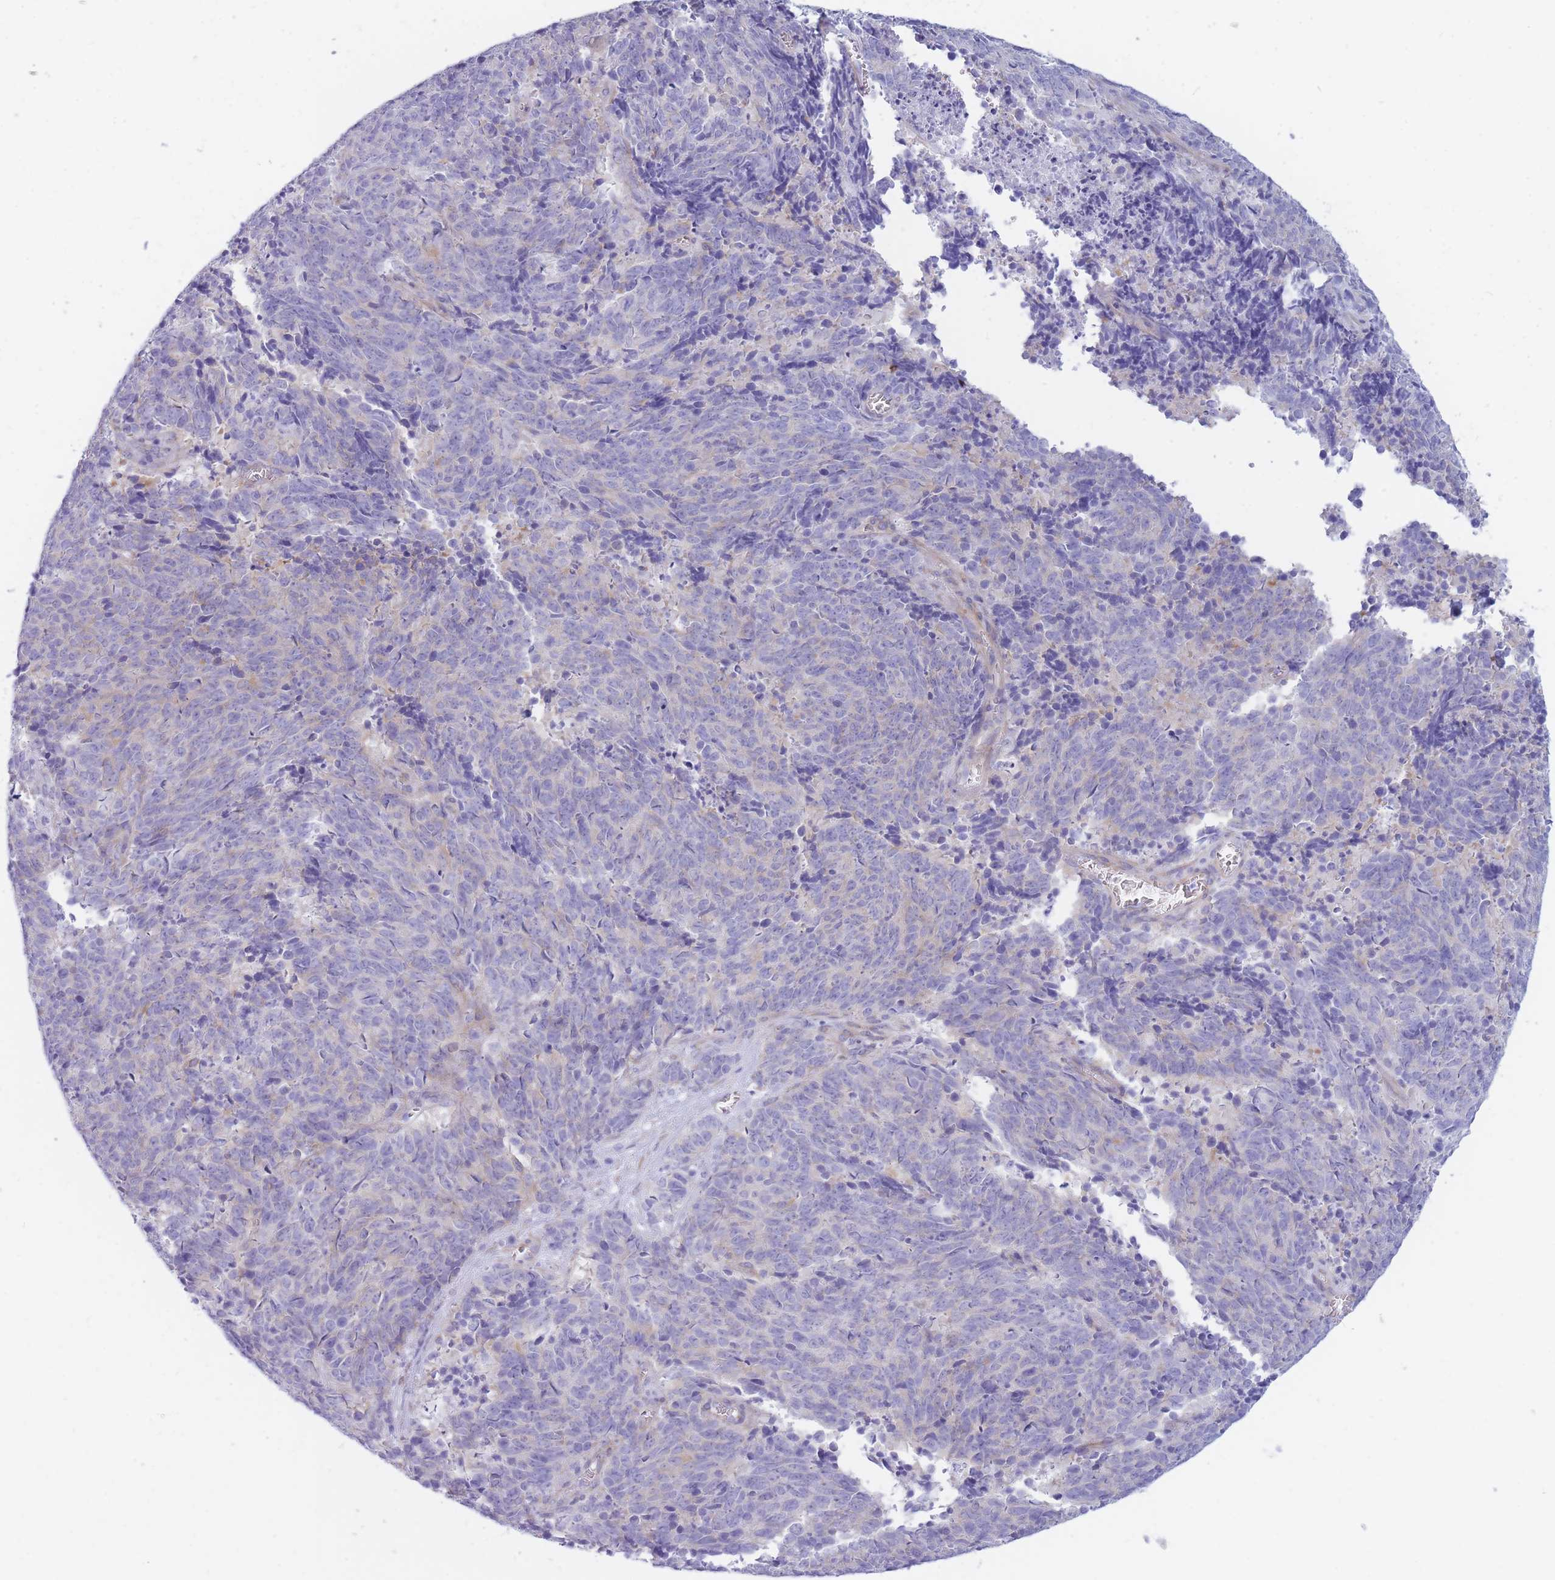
{"staining": {"intensity": "negative", "quantity": "none", "location": "none"}, "tissue": "cervical cancer", "cell_type": "Tumor cells", "image_type": "cancer", "snomed": [{"axis": "morphology", "description": "Squamous cell carcinoma, NOS"}, {"axis": "topography", "description": "Cervix"}], "caption": "Tumor cells show no significant protein expression in cervical cancer.", "gene": "MTSS2", "patient": {"sex": "female", "age": 29}}